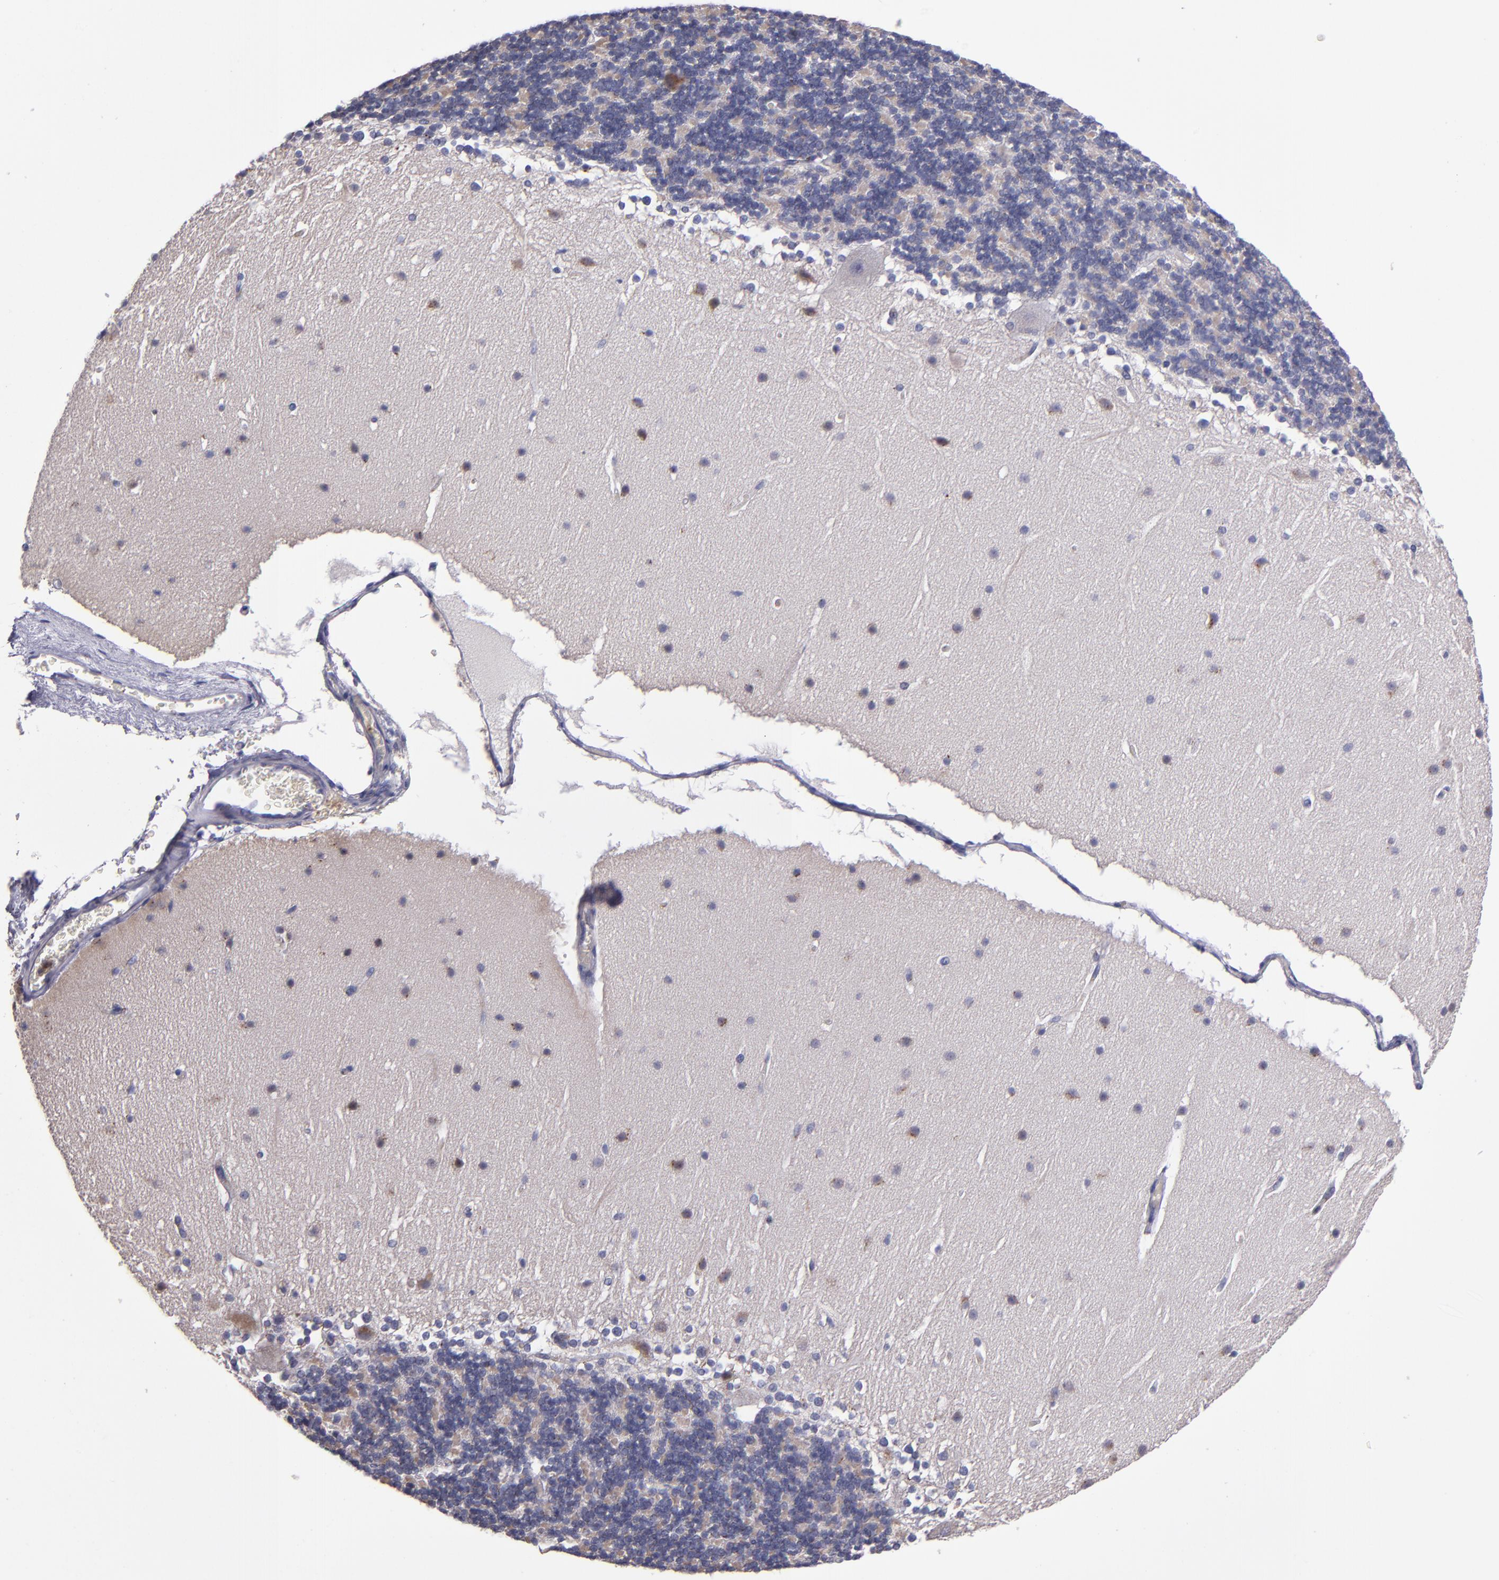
{"staining": {"intensity": "negative", "quantity": "none", "location": "none"}, "tissue": "cerebellum", "cell_type": "Cells in granular layer", "image_type": "normal", "snomed": [{"axis": "morphology", "description": "Normal tissue, NOS"}, {"axis": "topography", "description": "Cerebellum"}], "caption": "A photomicrograph of human cerebellum is negative for staining in cells in granular layer. (DAB (3,3'-diaminobenzidine) IHC with hematoxylin counter stain).", "gene": "RAB41", "patient": {"sex": "female", "age": 19}}